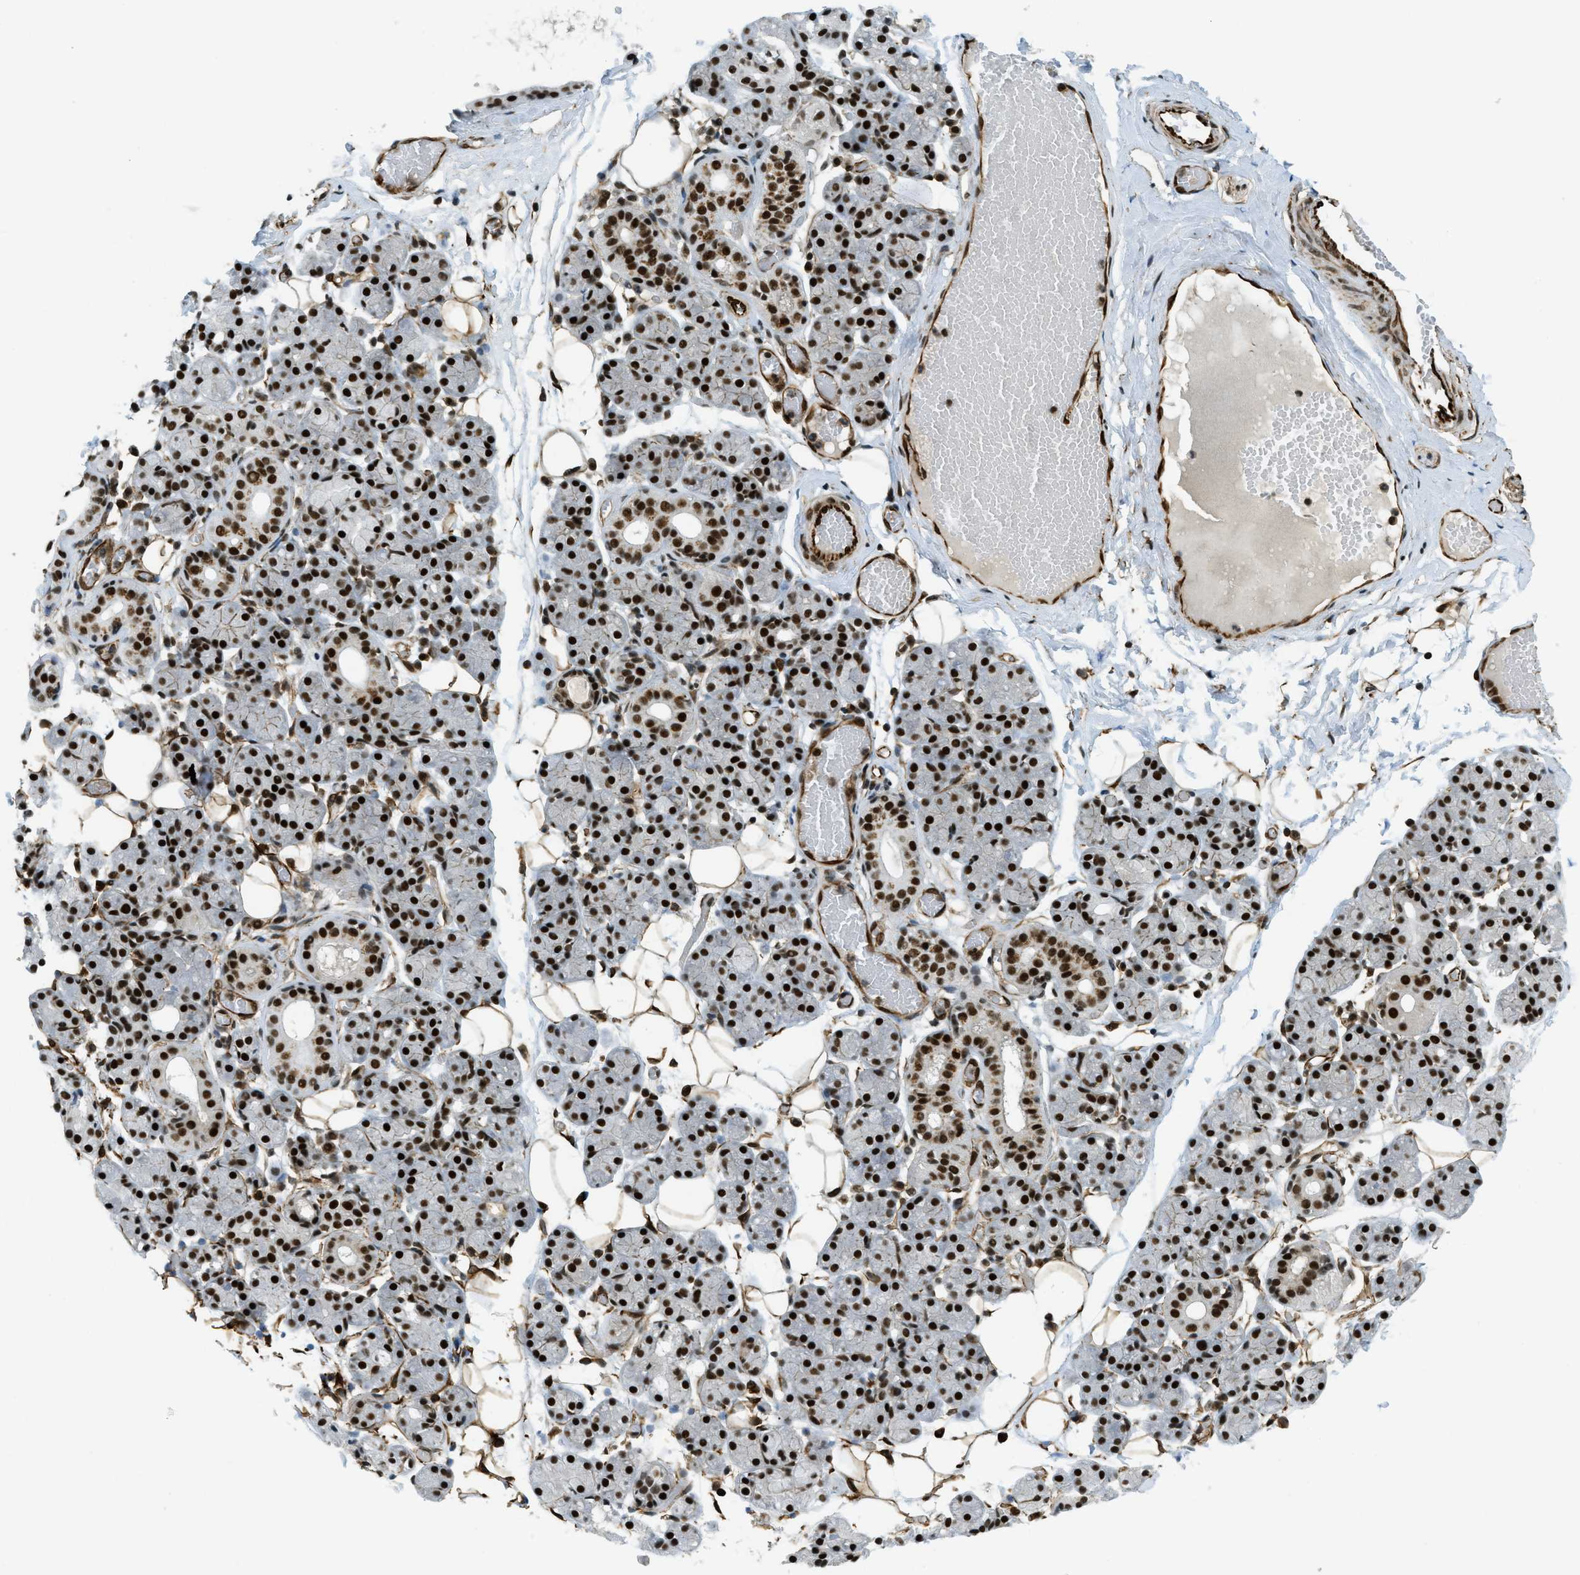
{"staining": {"intensity": "strong", "quantity": ">75%", "location": "nuclear"}, "tissue": "salivary gland", "cell_type": "Glandular cells", "image_type": "normal", "snomed": [{"axis": "morphology", "description": "Normal tissue, NOS"}, {"axis": "topography", "description": "Salivary gland"}], "caption": "The micrograph displays immunohistochemical staining of benign salivary gland. There is strong nuclear staining is appreciated in about >75% of glandular cells.", "gene": "ZFR", "patient": {"sex": "male", "age": 63}}